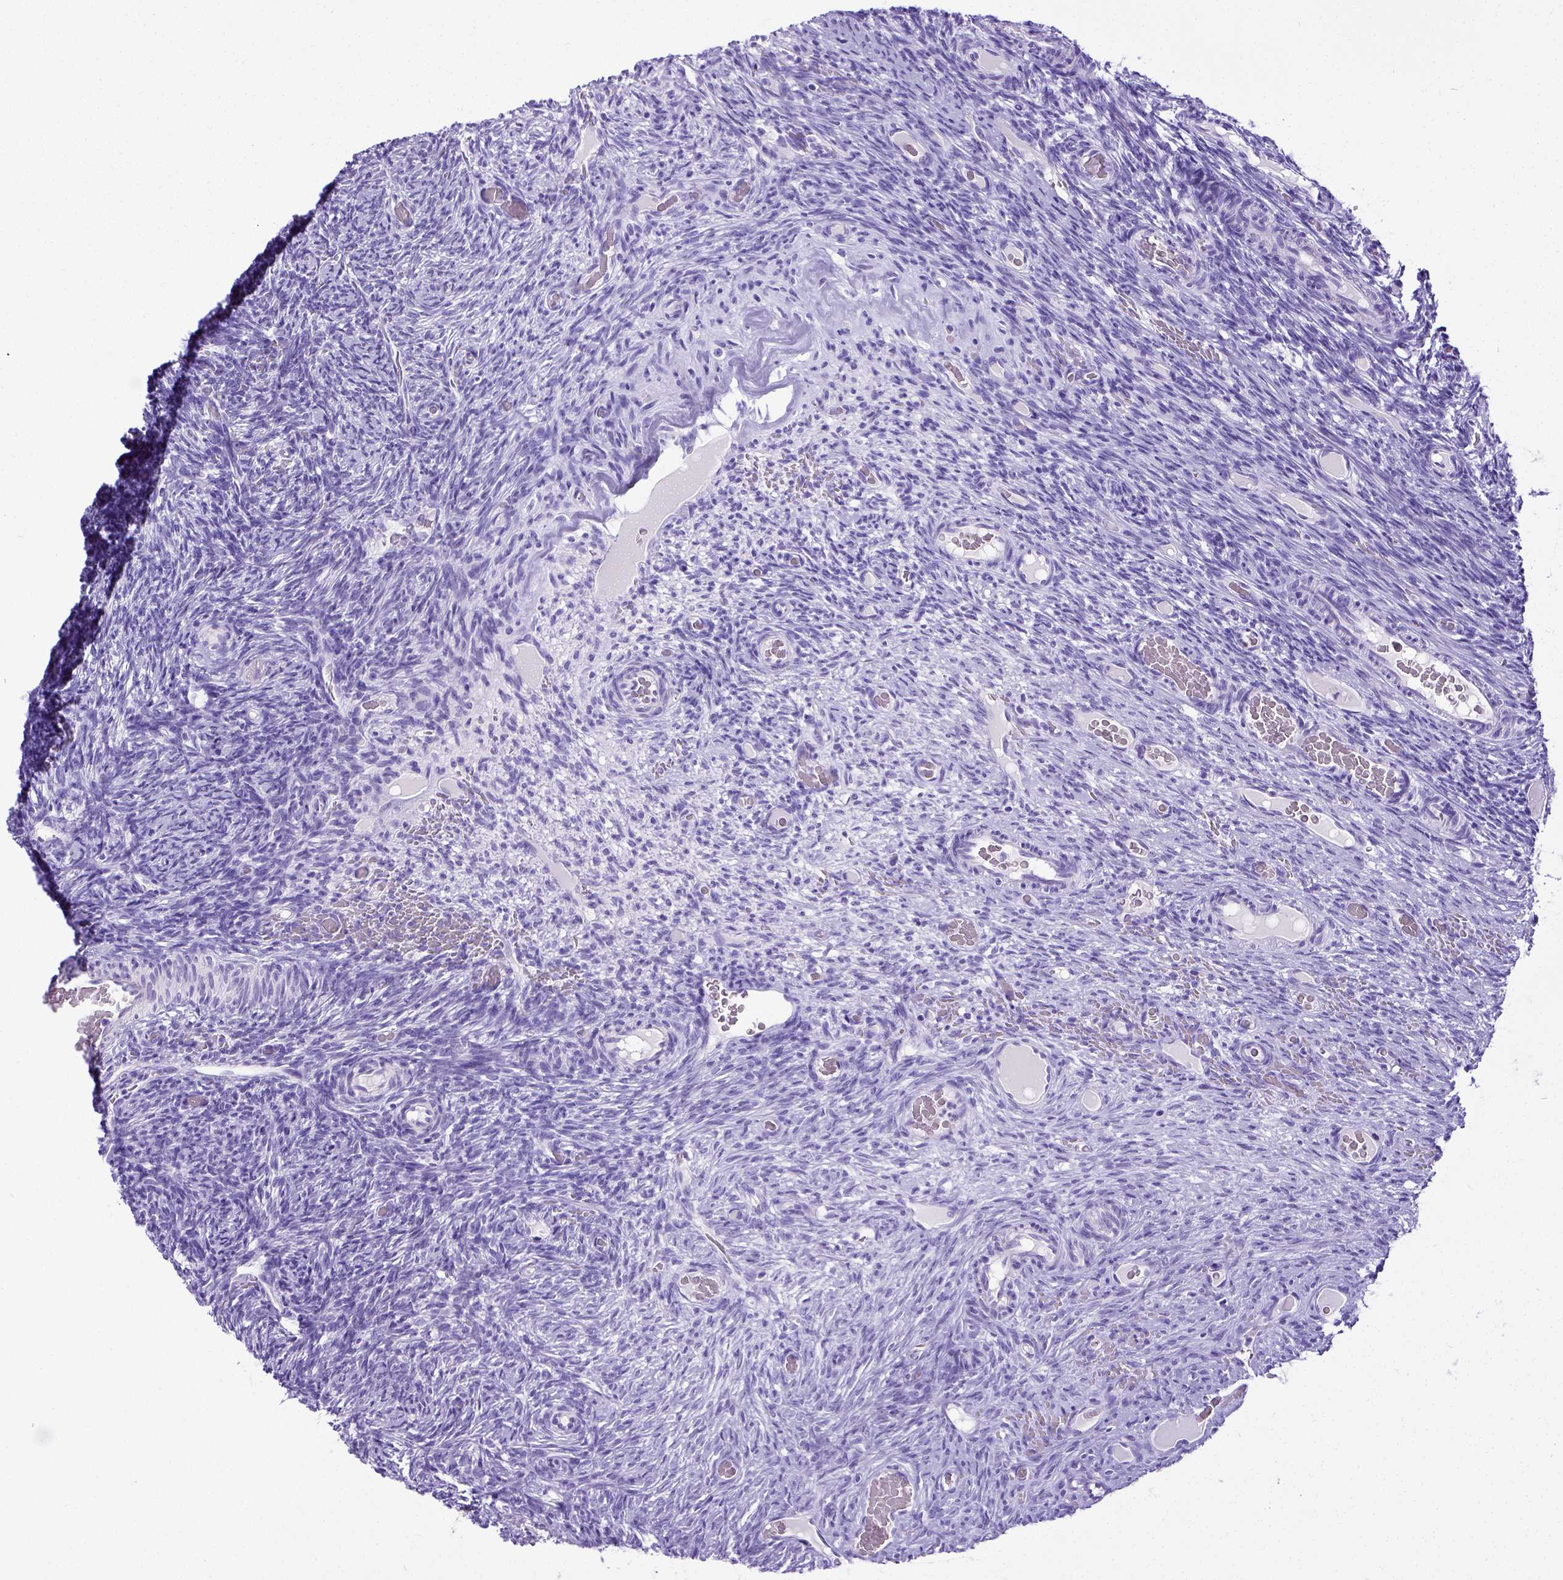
{"staining": {"intensity": "negative", "quantity": "none", "location": "none"}, "tissue": "ovary", "cell_type": "Ovarian stroma cells", "image_type": "normal", "snomed": [{"axis": "morphology", "description": "Normal tissue, NOS"}, {"axis": "topography", "description": "Ovary"}], "caption": "Human ovary stained for a protein using immunohistochemistry reveals no expression in ovarian stroma cells.", "gene": "SATB2", "patient": {"sex": "female", "age": 34}}